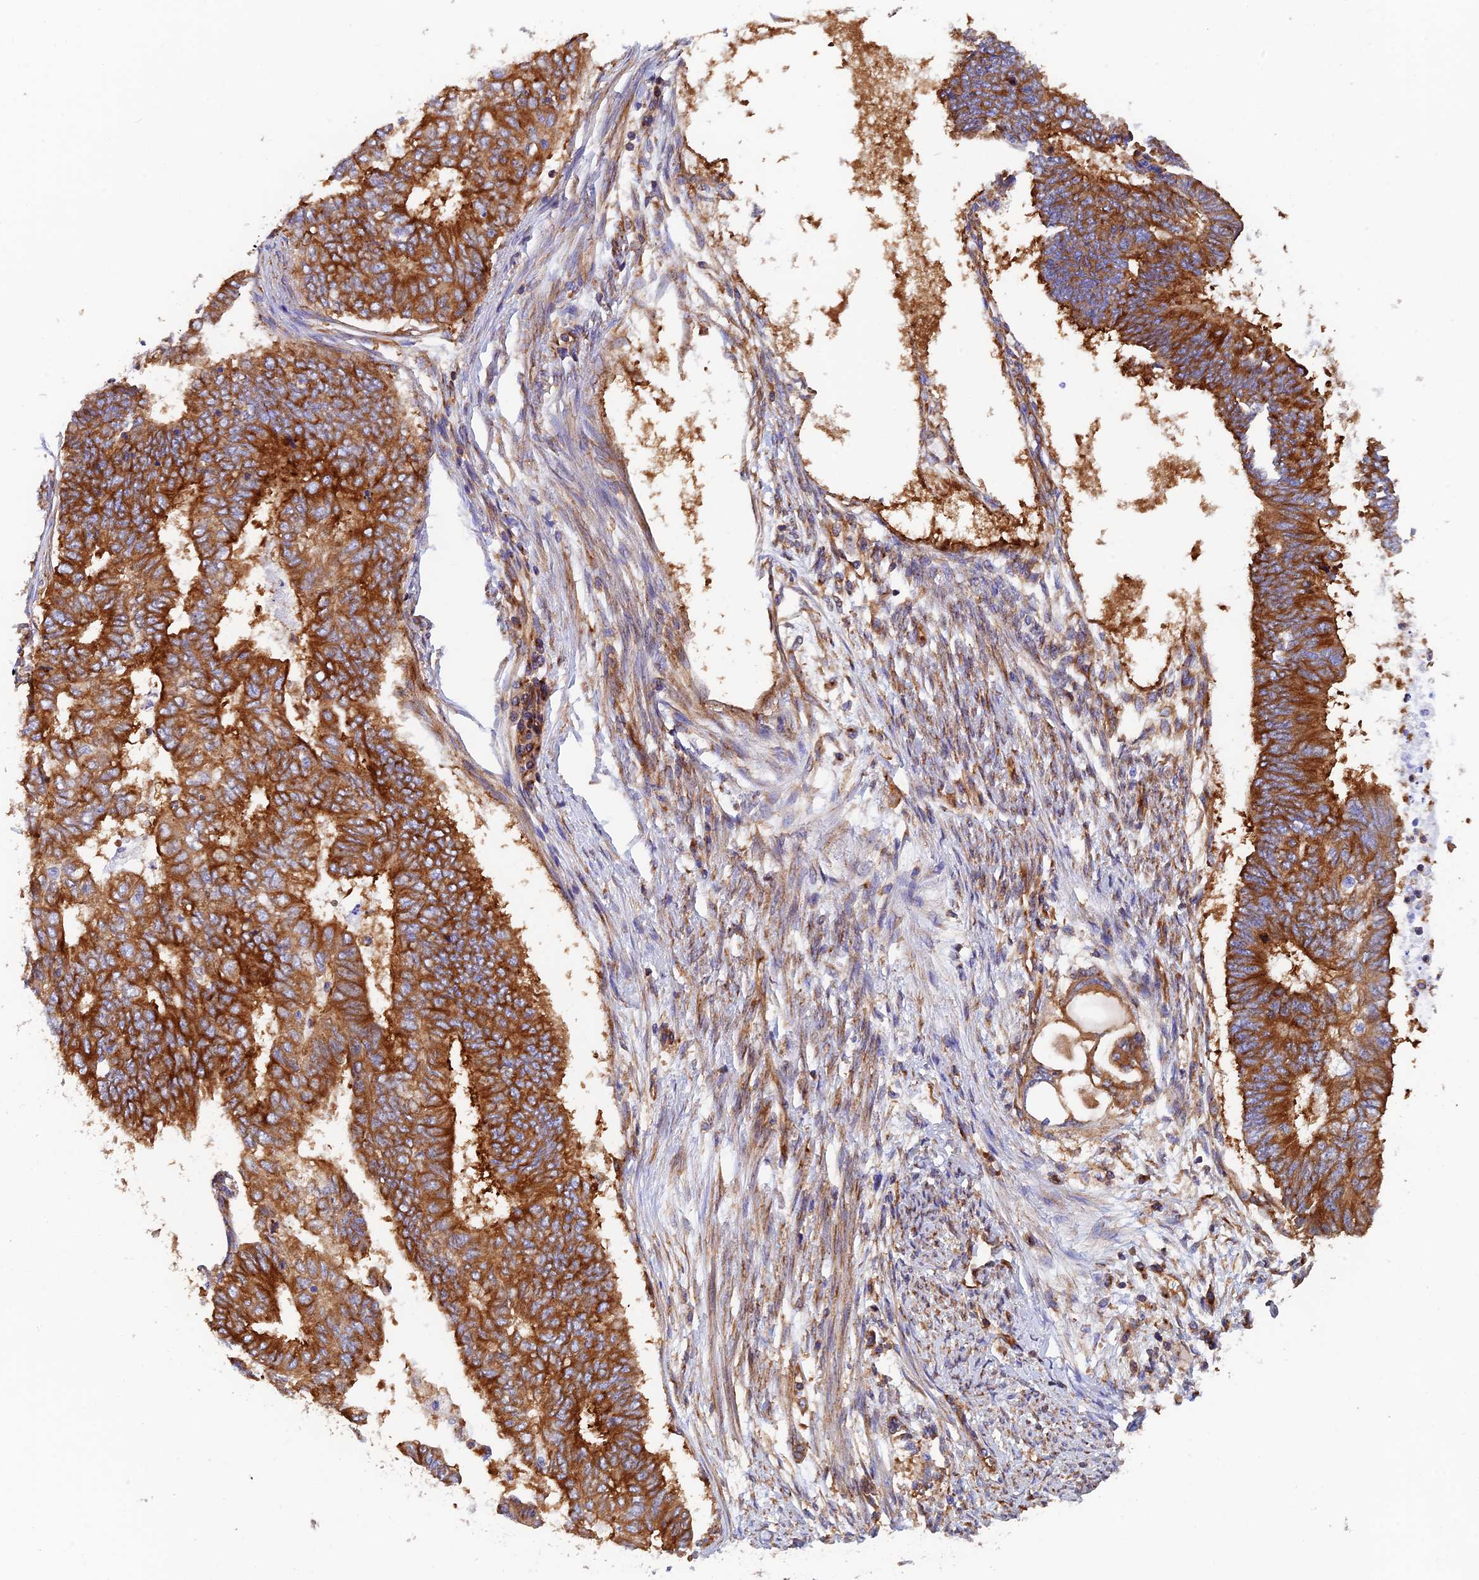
{"staining": {"intensity": "strong", "quantity": ">75%", "location": "cytoplasmic/membranous"}, "tissue": "endometrial cancer", "cell_type": "Tumor cells", "image_type": "cancer", "snomed": [{"axis": "morphology", "description": "Adenocarcinoma, NOS"}, {"axis": "topography", "description": "Endometrium"}], "caption": "This image demonstrates IHC staining of adenocarcinoma (endometrial), with high strong cytoplasmic/membranous positivity in approximately >75% of tumor cells.", "gene": "DCTN2", "patient": {"sex": "female", "age": 68}}